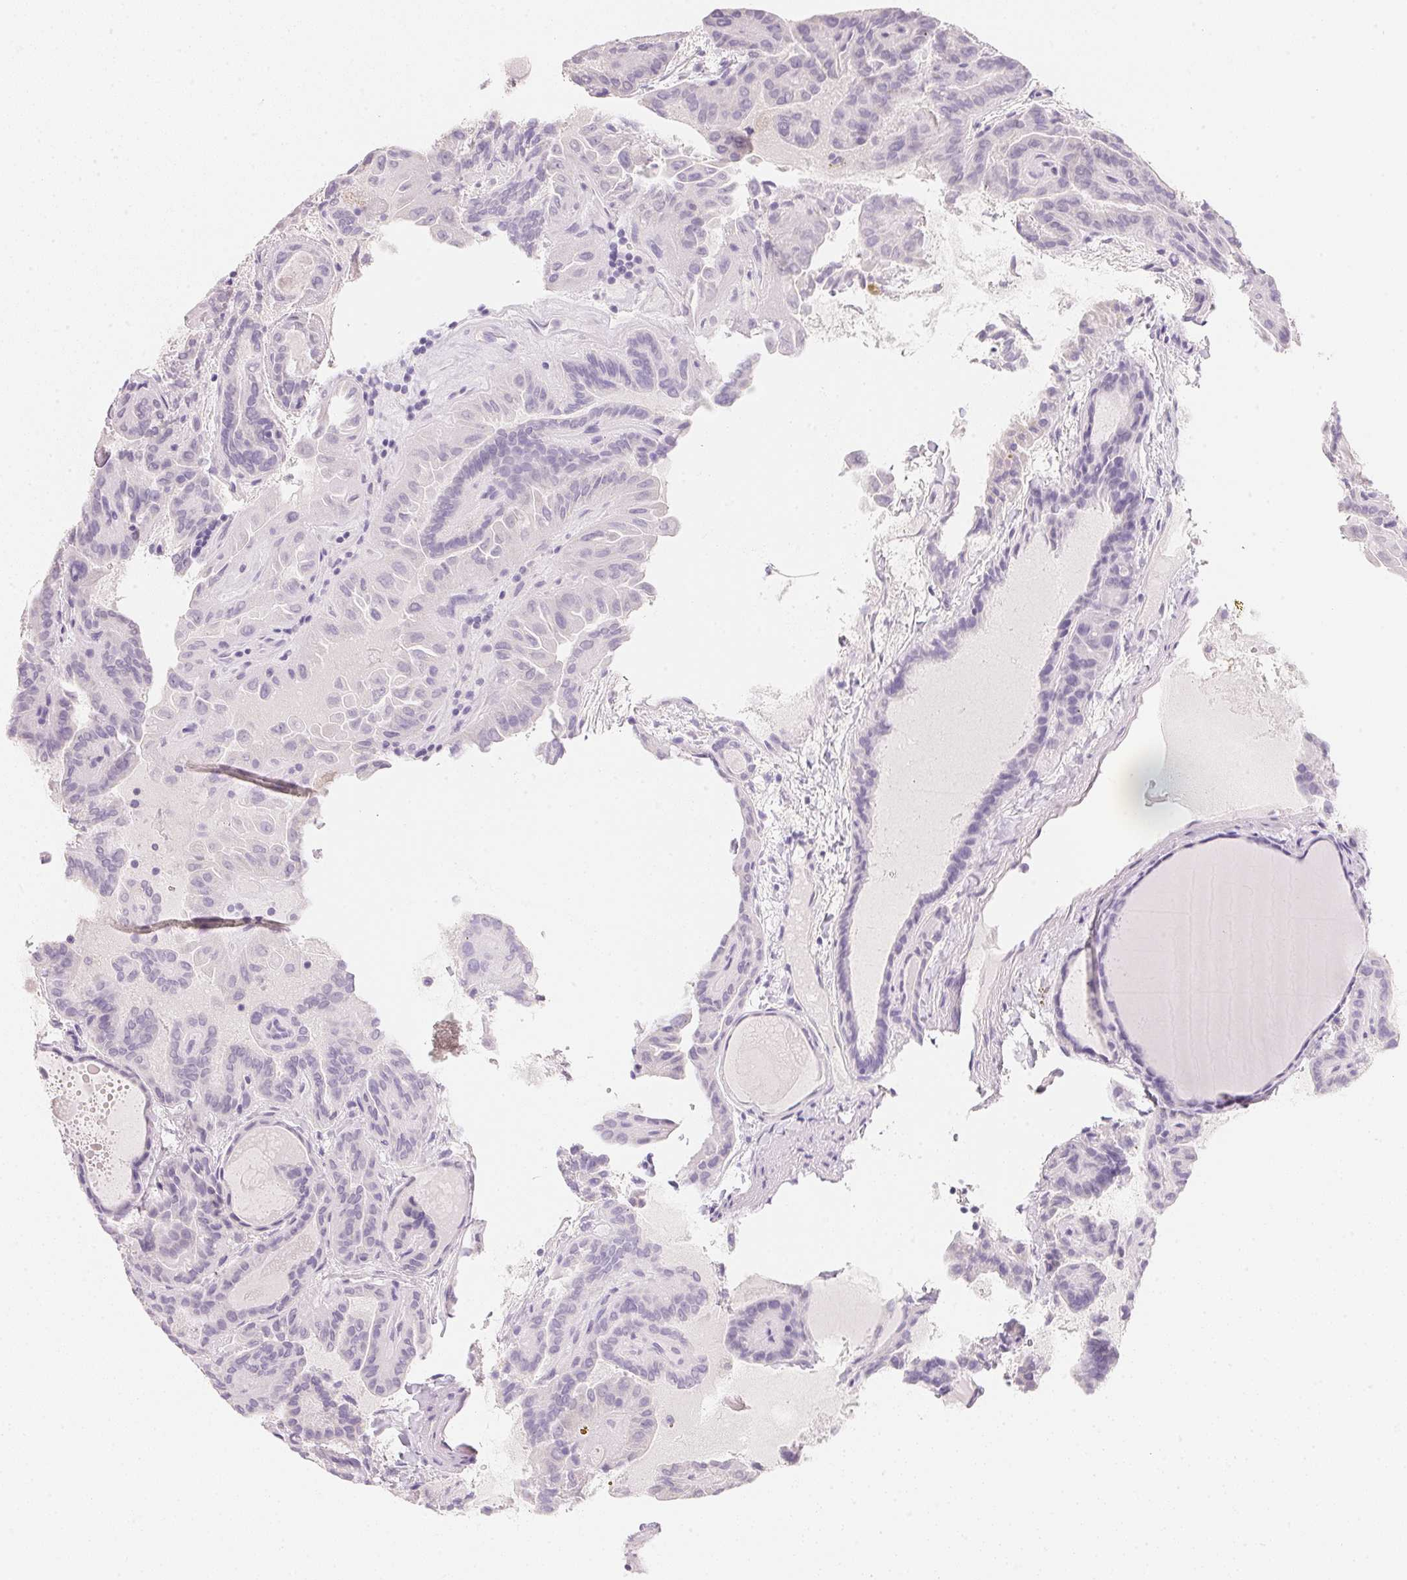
{"staining": {"intensity": "negative", "quantity": "none", "location": "none"}, "tissue": "thyroid cancer", "cell_type": "Tumor cells", "image_type": "cancer", "snomed": [{"axis": "morphology", "description": "Papillary adenocarcinoma, NOS"}, {"axis": "topography", "description": "Thyroid gland"}], "caption": "IHC histopathology image of thyroid cancer stained for a protein (brown), which demonstrates no staining in tumor cells.", "gene": "ACP3", "patient": {"sex": "female", "age": 46}}